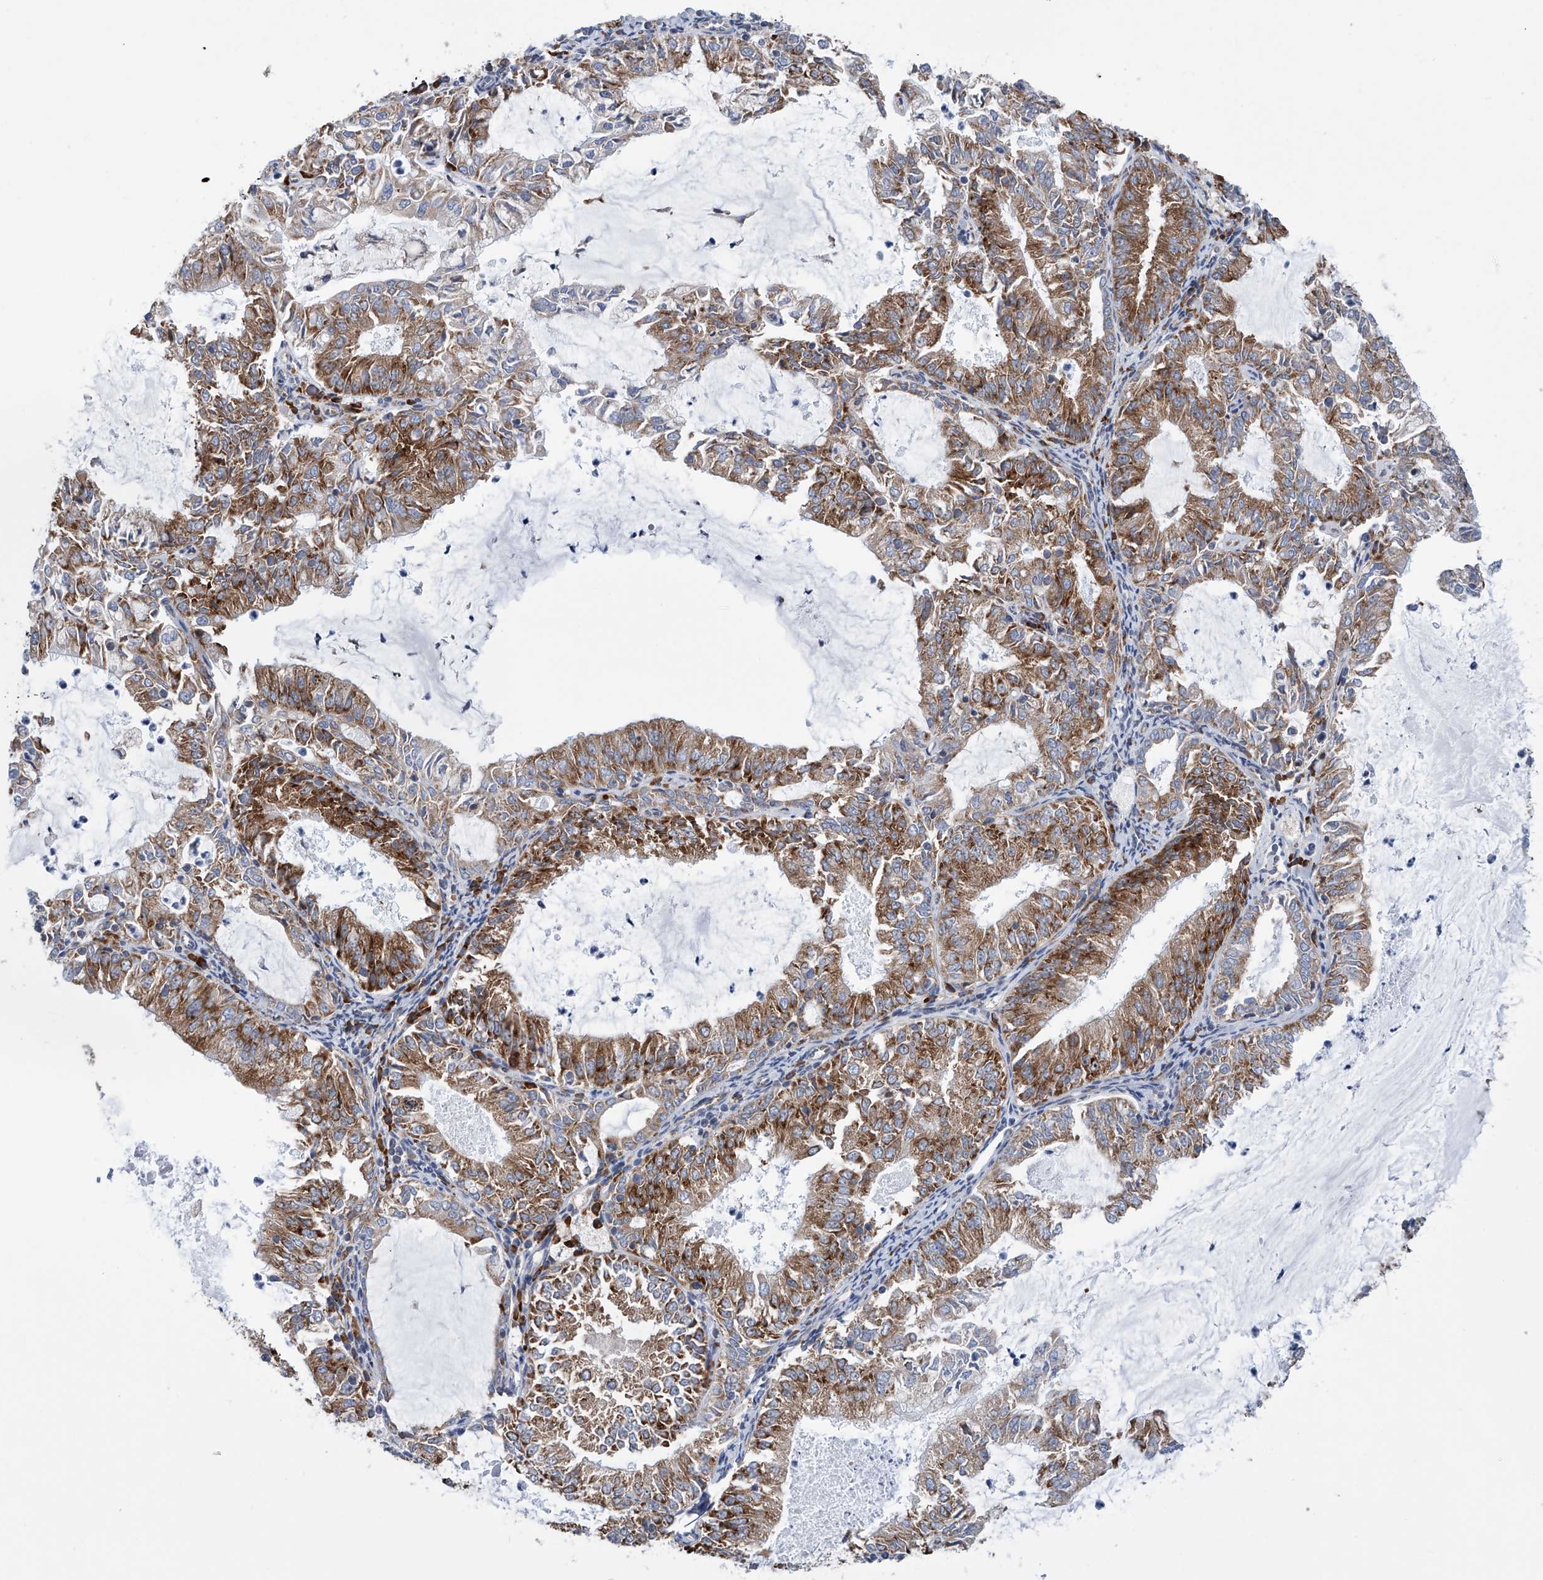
{"staining": {"intensity": "moderate", "quantity": ">75%", "location": "cytoplasmic/membranous"}, "tissue": "endometrial cancer", "cell_type": "Tumor cells", "image_type": "cancer", "snomed": [{"axis": "morphology", "description": "Adenocarcinoma, NOS"}, {"axis": "topography", "description": "Endometrium"}], "caption": "Tumor cells reveal medium levels of moderate cytoplasmic/membranous staining in approximately >75% of cells in endometrial adenocarcinoma. (IHC, brightfield microscopy, high magnification).", "gene": "RPL26L1", "patient": {"sex": "female", "age": 57}}